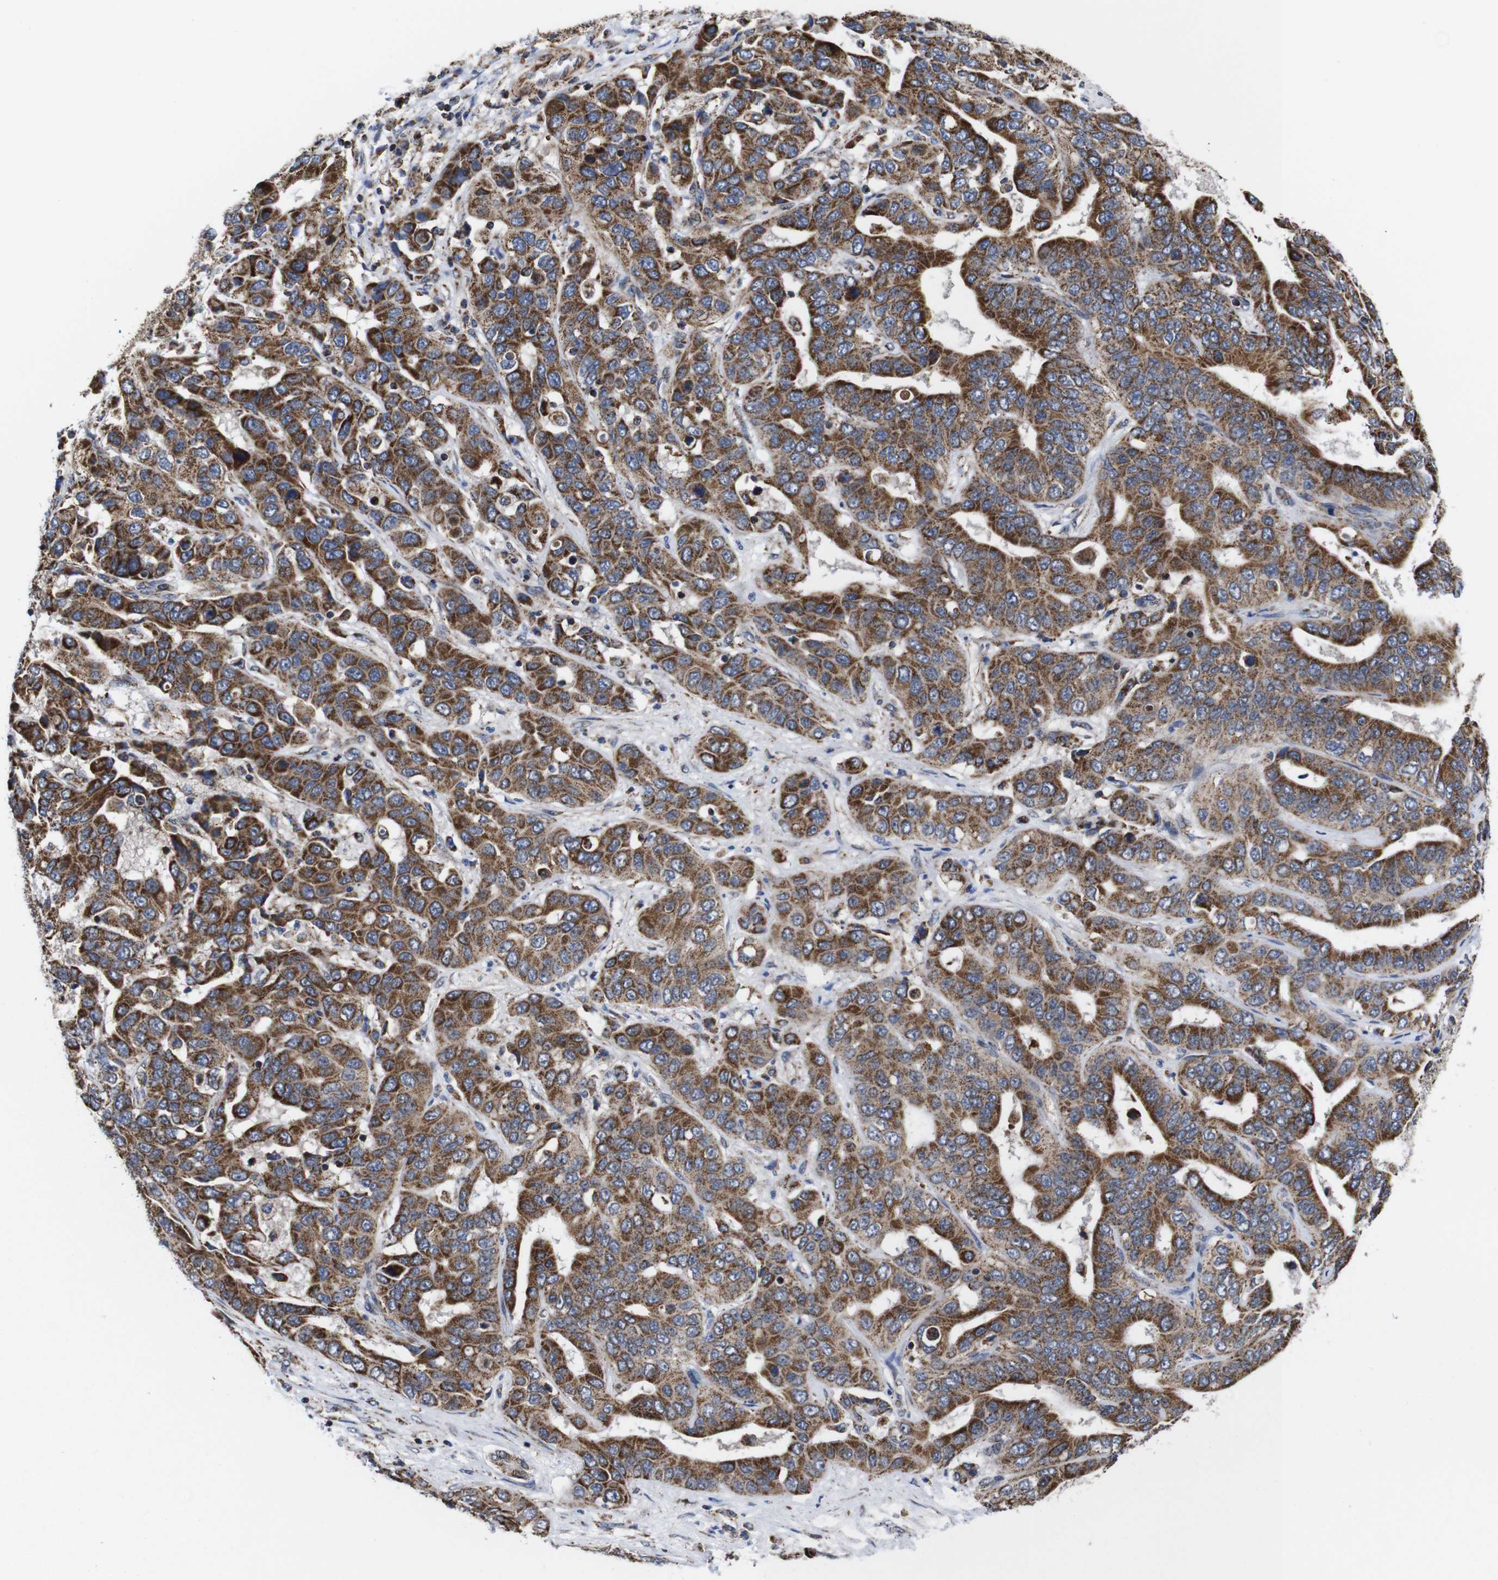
{"staining": {"intensity": "moderate", "quantity": ">75%", "location": "cytoplasmic/membranous"}, "tissue": "liver cancer", "cell_type": "Tumor cells", "image_type": "cancer", "snomed": [{"axis": "morphology", "description": "Cholangiocarcinoma"}, {"axis": "topography", "description": "Liver"}], "caption": "Liver cholangiocarcinoma stained with IHC demonstrates moderate cytoplasmic/membranous staining in approximately >75% of tumor cells.", "gene": "C17orf80", "patient": {"sex": "female", "age": 52}}